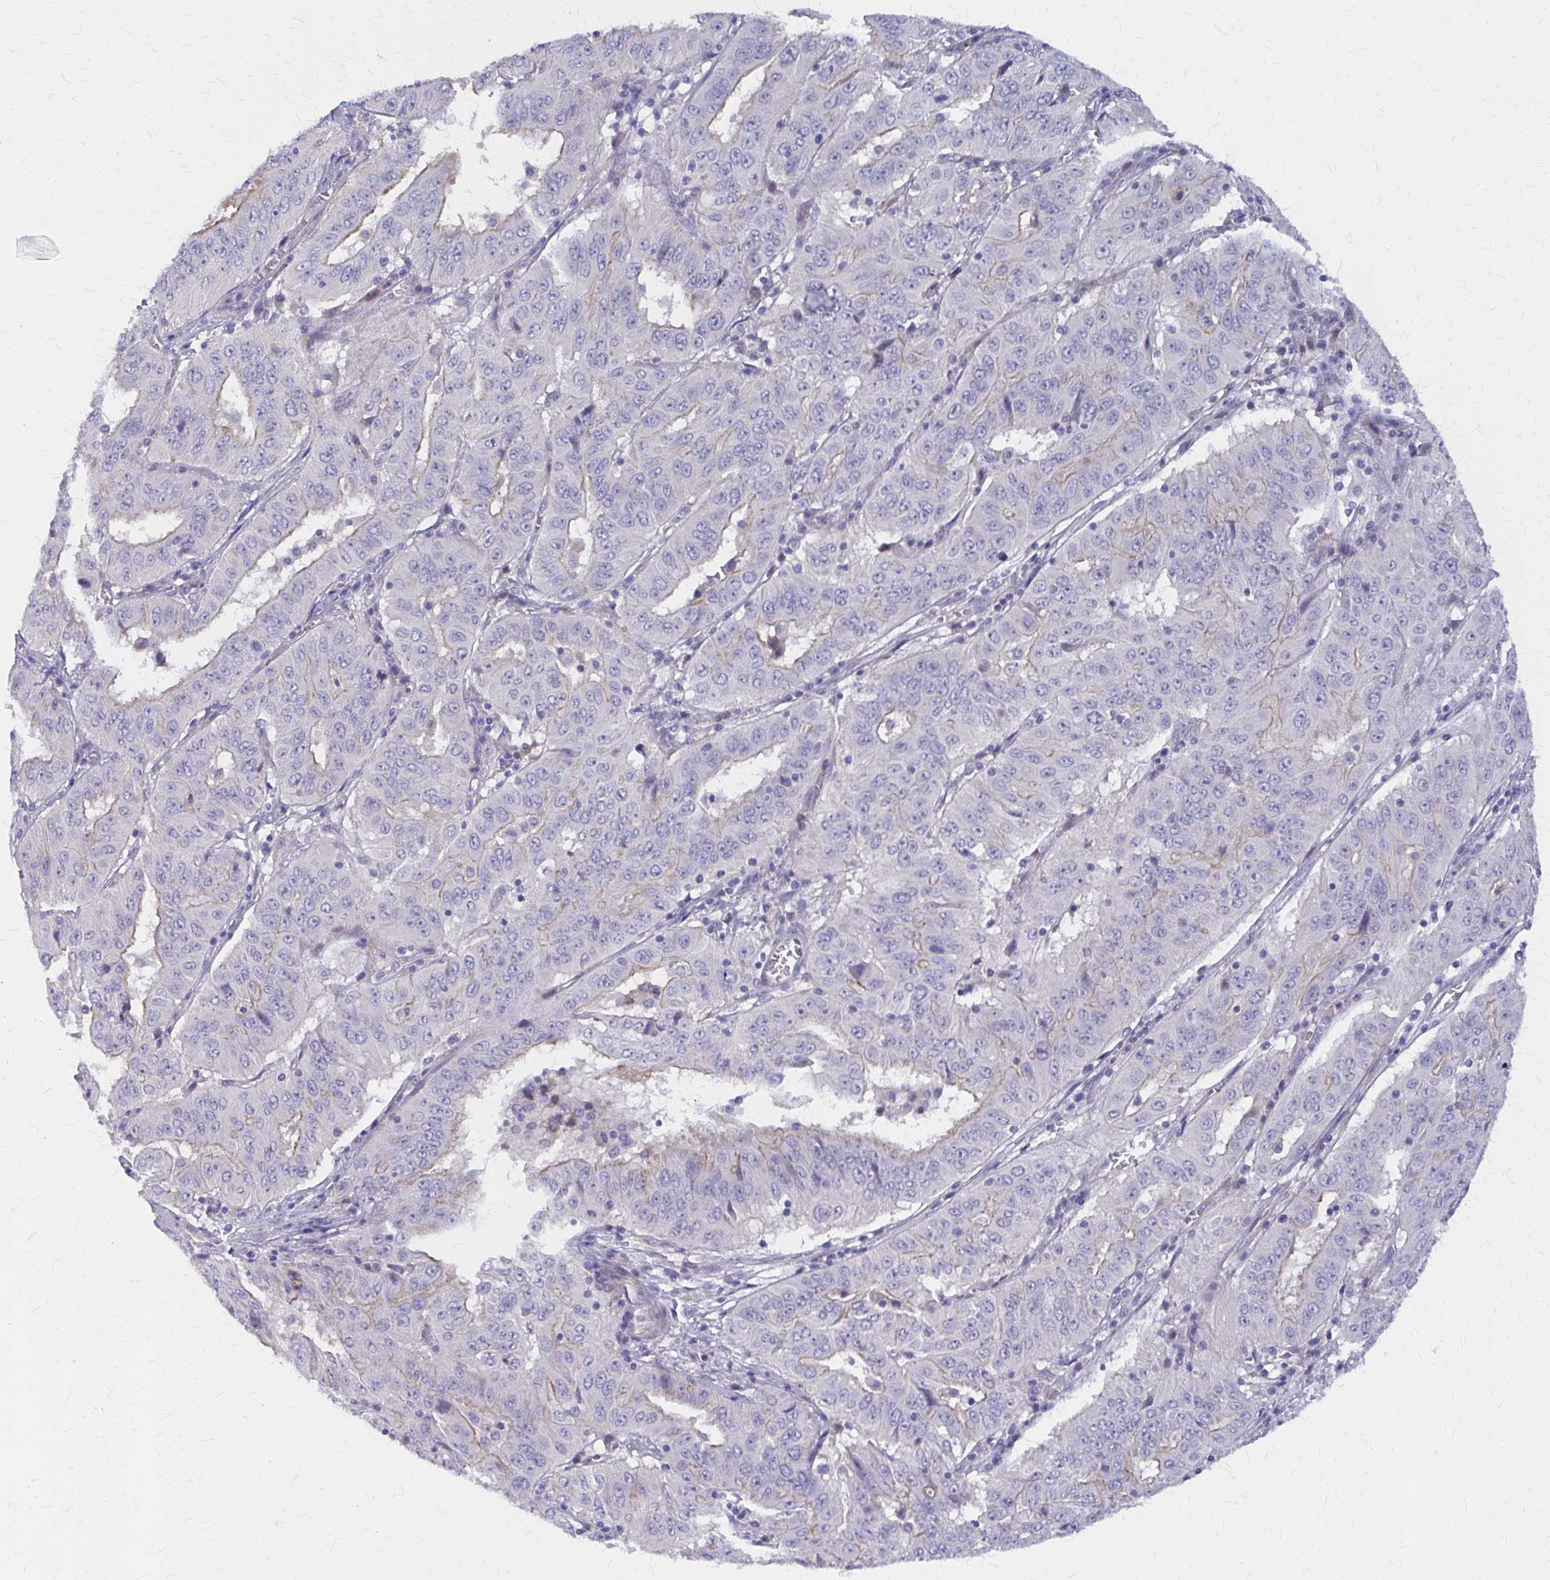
{"staining": {"intensity": "weak", "quantity": "<25%", "location": "cytoplasmic/membranous"}, "tissue": "pancreatic cancer", "cell_type": "Tumor cells", "image_type": "cancer", "snomed": [{"axis": "morphology", "description": "Adenocarcinoma, NOS"}, {"axis": "topography", "description": "Pancreas"}], "caption": "Micrograph shows no significant protein positivity in tumor cells of pancreatic cancer. (Brightfield microscopy of DAB immunohistochemistry at high magnification).", "gene": "GLYATL2", "patient": {"sex": "male", "age": 63}}